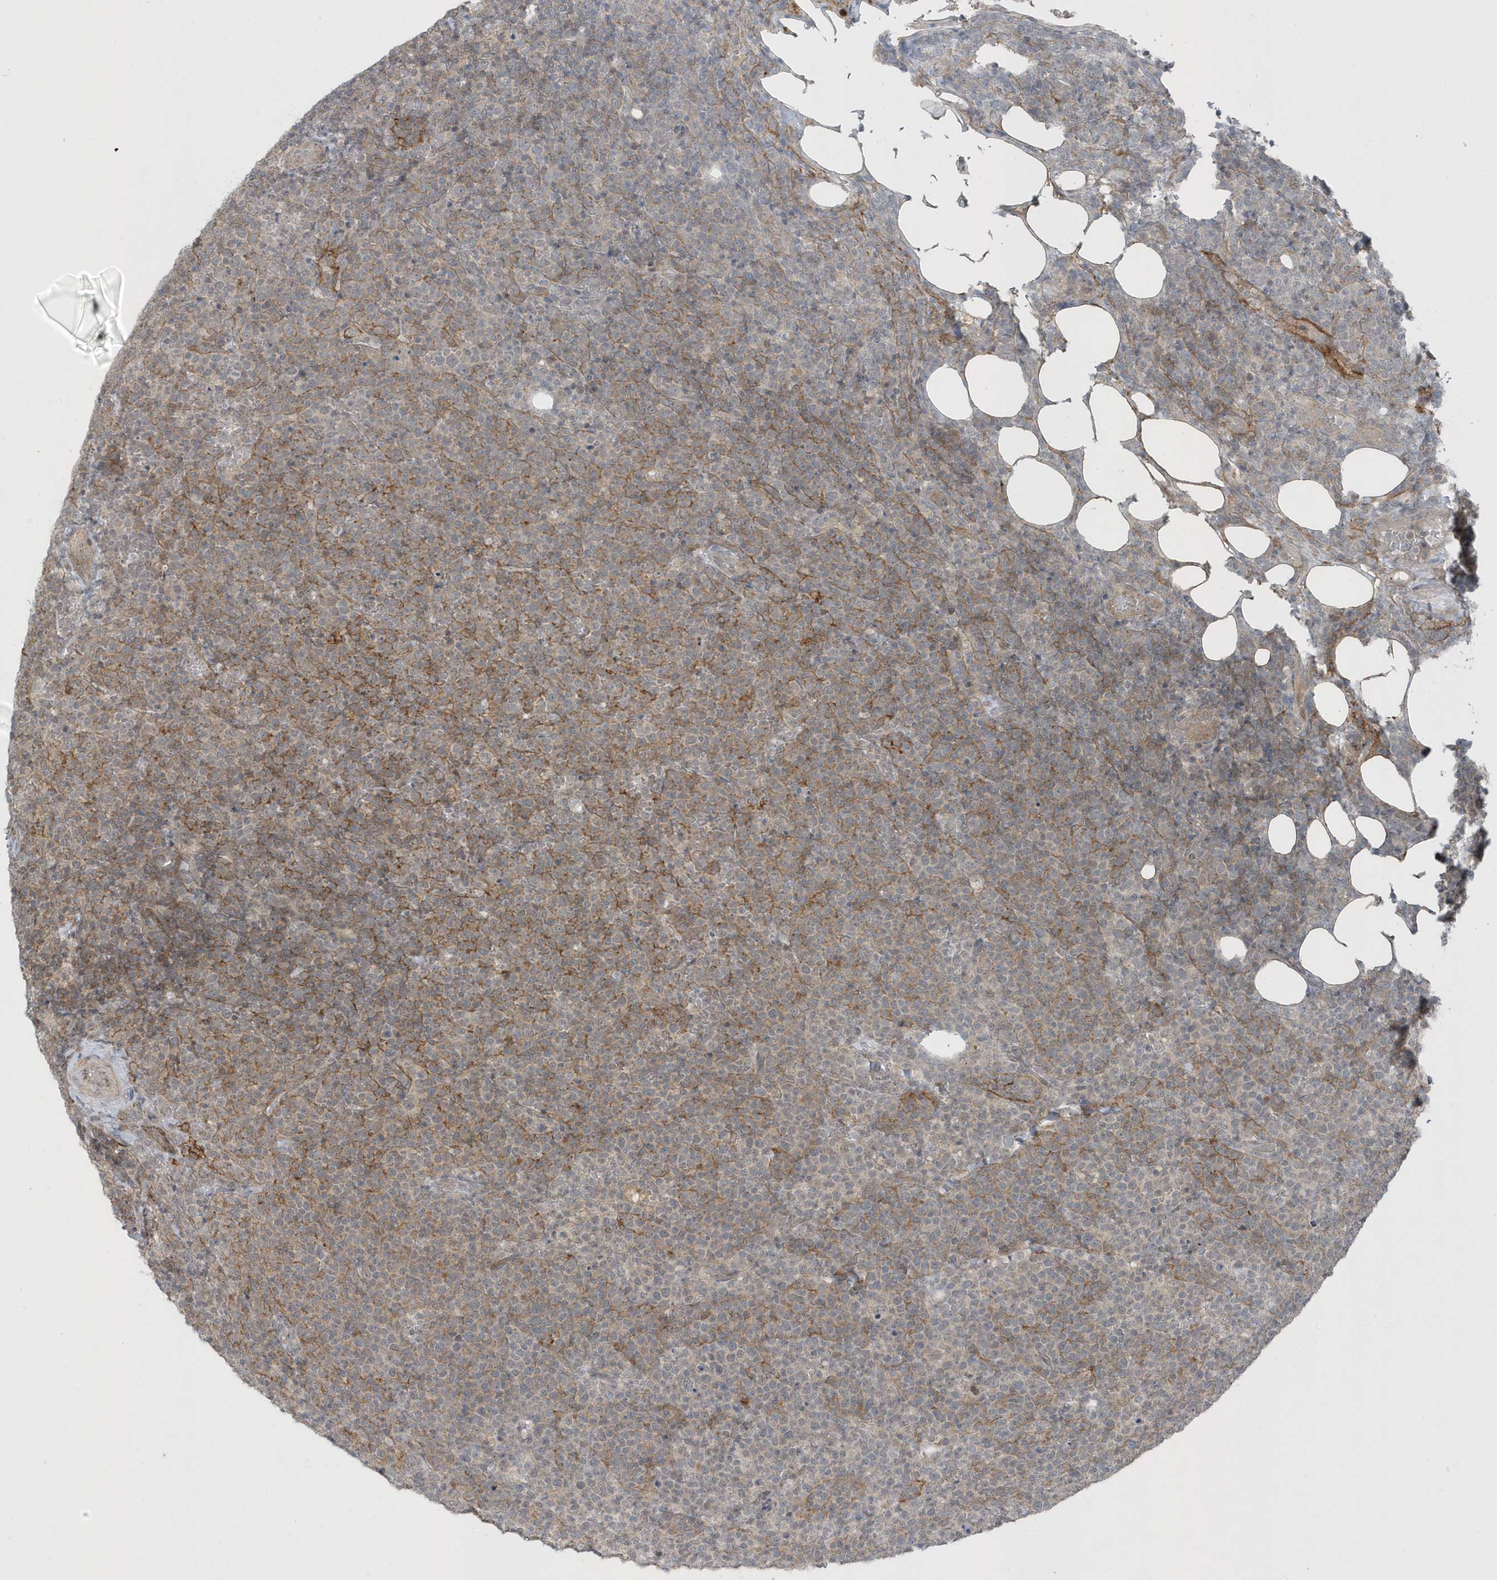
{"staining": {"intensity": "weak", "quantity": "<25%", "location": "cytoplasmic/membranous"}, "tissue": "lymphoma", "cell_type": "Tumor cells", "image_type": "cancer", "snomed": [{"axis": "morphology", "description": "Malignant lymphoma, non-Hodgkin's type, High grade"}, {"axis": "topography", "description": "Lymph node"}], "caption": "Histopathology image shows no significant protein positivity in tumor cells of high-grade malignant lymphoma, non-Hodgkin's type.", "gene": "PARD3B", "patient": {"sex": "male", "age": 61}}